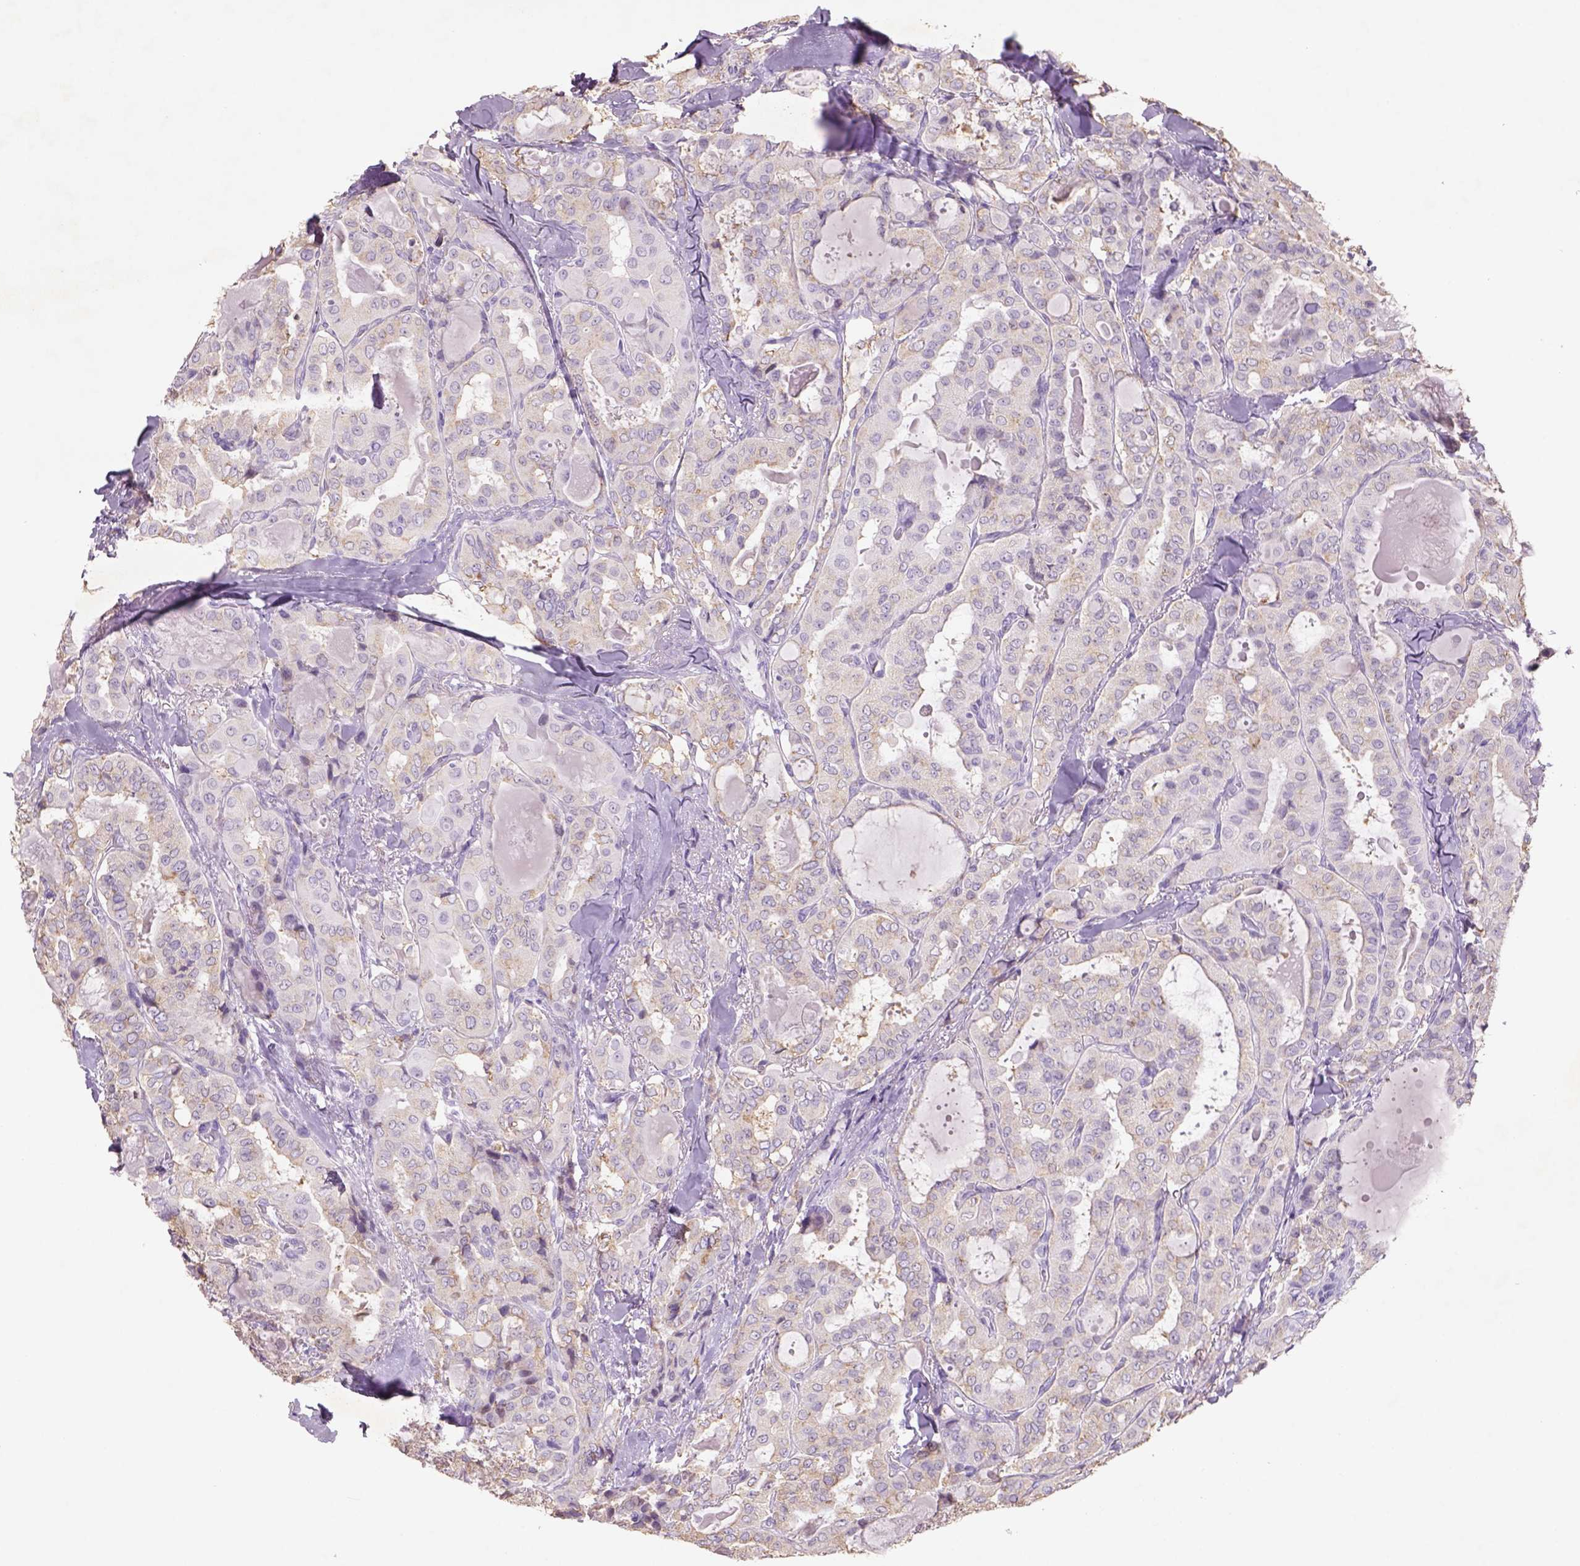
{"staining": {"intensity": "weak", "quantity": "<25%", "location": "cytoplasmic/membranous"}, "tissue": "thyroid cancer", "cell_type": "Tumor cells", "image_type": "cancer", "snomed": [{"axis": "morphology", "description": "Papillary adenocarcinoma, NOS"}, {"axis": "topography", "description": "Thyroid gland"}], "caption": "An immunohistochemistry image of thyroid cancer is shown. There is no staining in tumor cells of thyroid cancer.", "gene": "NAALAD2", "patient": {"sex": "female", "age": 41}}